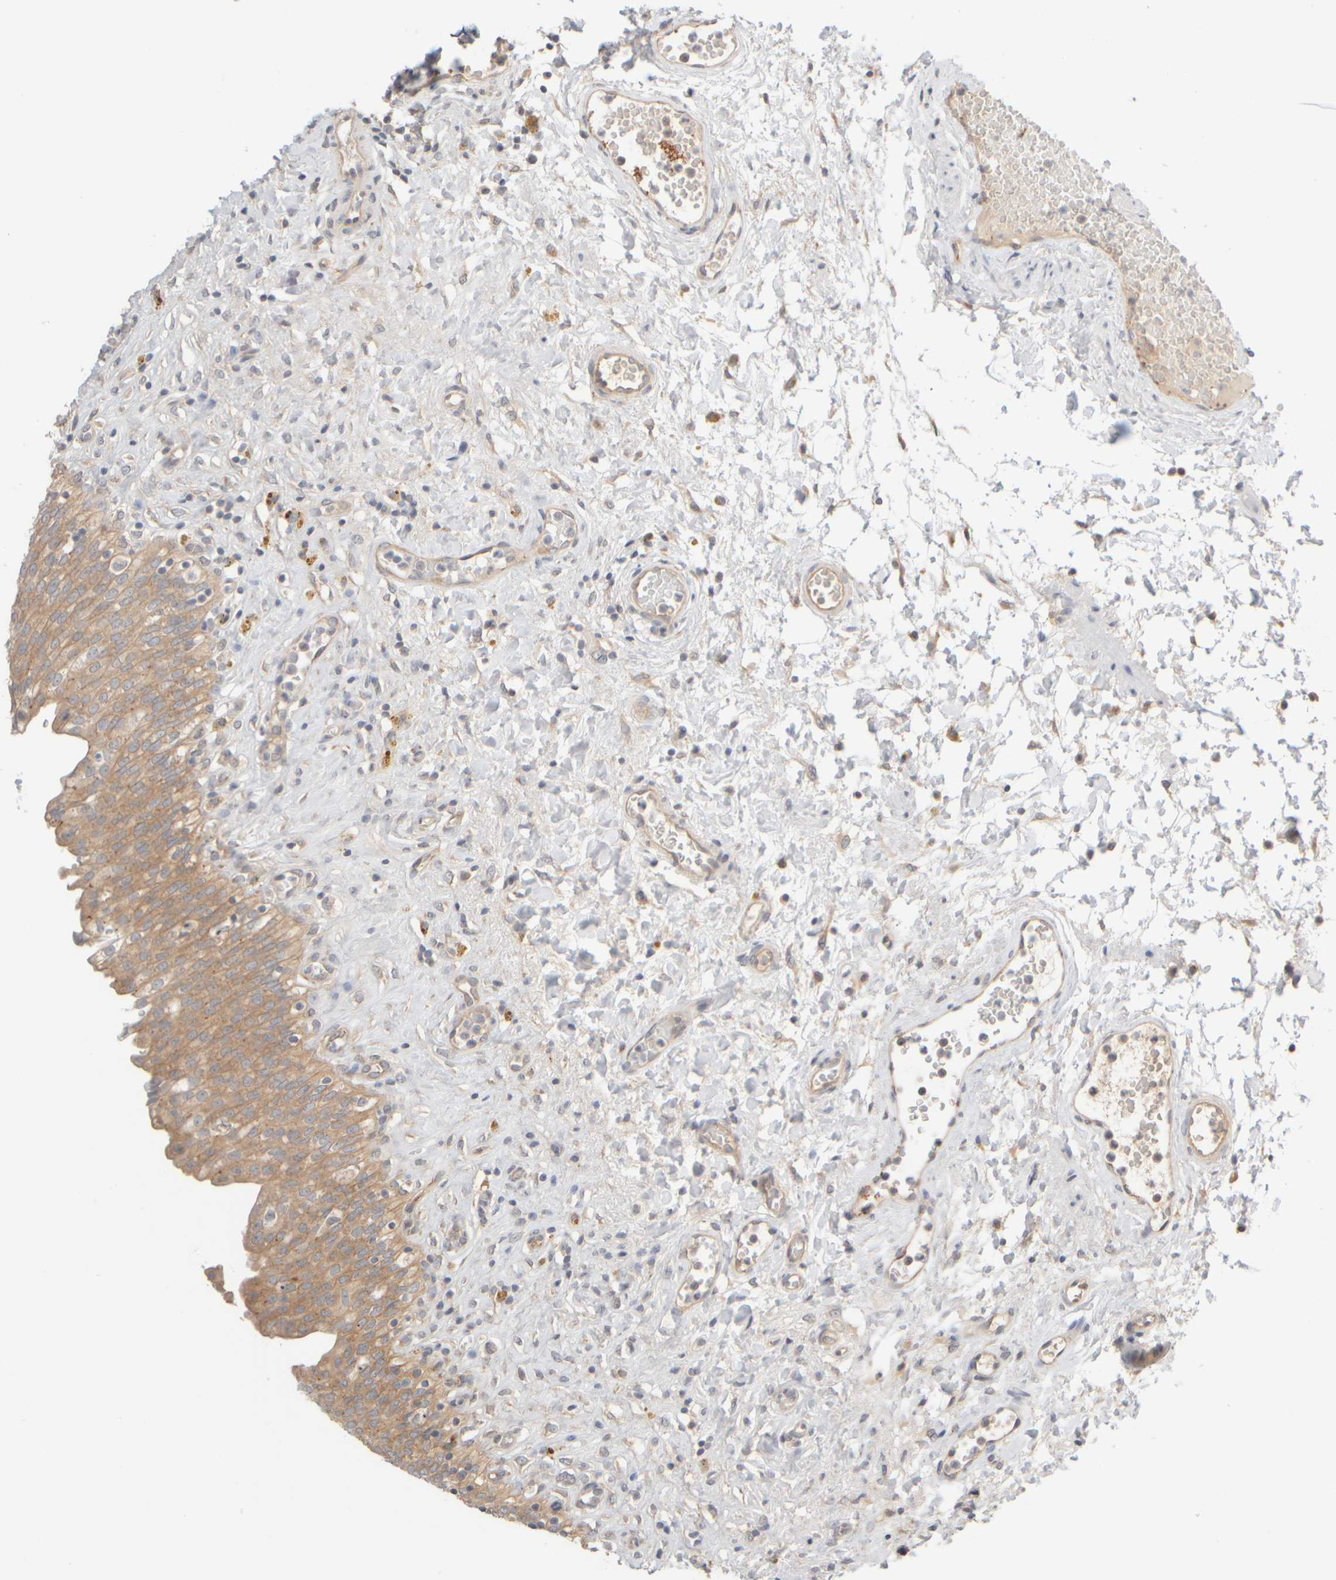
{"staining": {"intensity": "moderate", "quantity": ">75%", "location": "cytoplasmic/membranous"}, "tissue": "urinary bladder", "cell_type": "Urothelial cells", "image_type": "normal", "snomed": [{"axis": "morphology", "description": "Urothelial carcinoma, High grade"}, {"axis": "topography", "description": "Urinary bladder"}], "caption": "An immunohistochemistry (IHC) photomicrograph of unremarkable tissue is shown. Protein staining in brown highlights moderate cytoplasmic/membranous positivity in urinary bladder within urothelial cells. Nuclei are stained in blue.", "gene": "GOPC", "patient": {"sex": "male", "age": 46}}